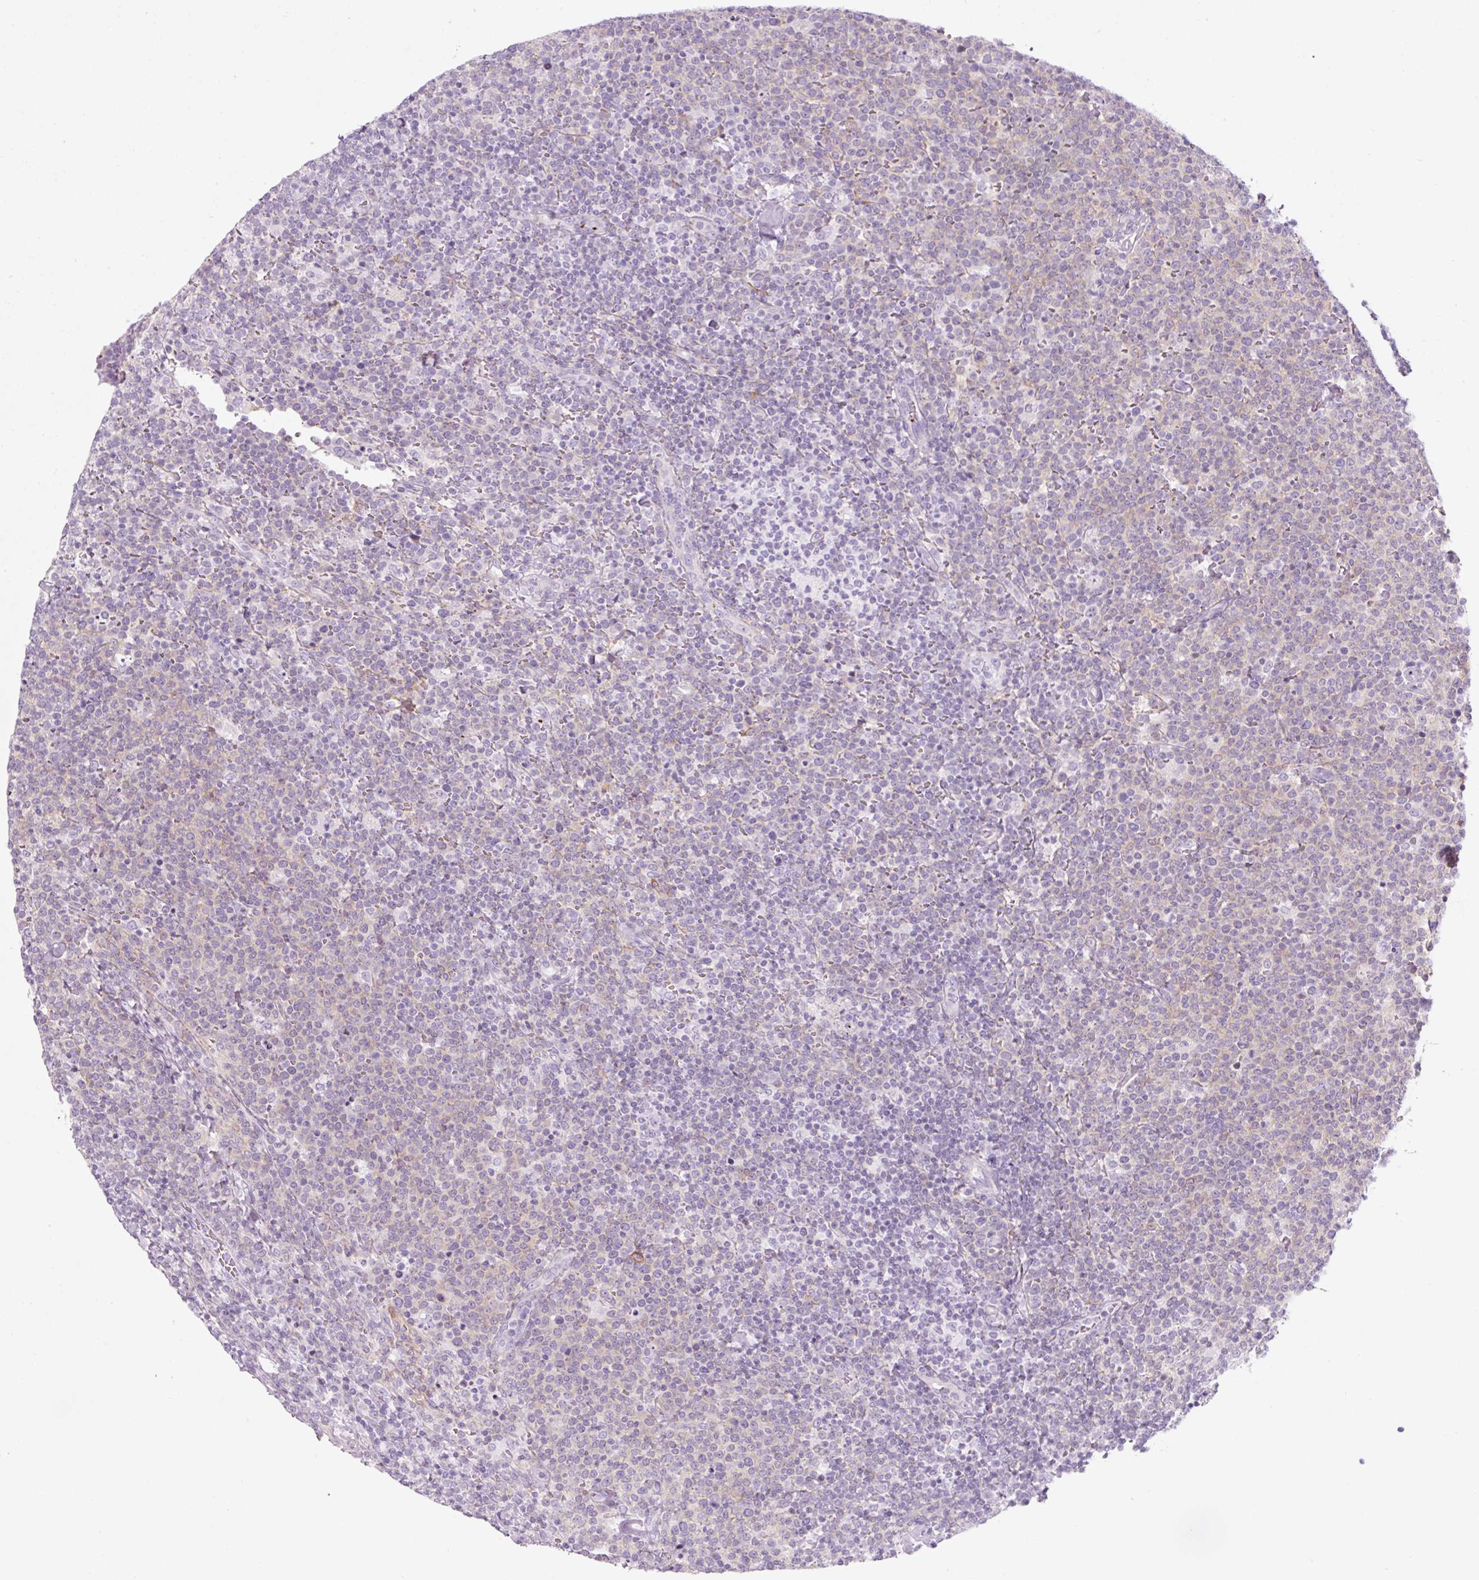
{"staining": {"intensity": "negative", "quantity": "none", "location": "none"}, "tissue": "lymphoma", "cell_type": "Tumor cells", "image_type": "cancer", "snomed": [{"axis": "morphology", "description": "Malignant lymphoma, non-Hodgkin's type, High grade"}, {"axis": "topography", "description": "Lymph node"}], "caption": "DAB (3,3'-diaminobenzidine) immunohistochemical staining of human lymphoma exhibits no significant expression in tumor cells.", "gene": "PF4V1", "patient": {"sex": "male", "age": 61}}